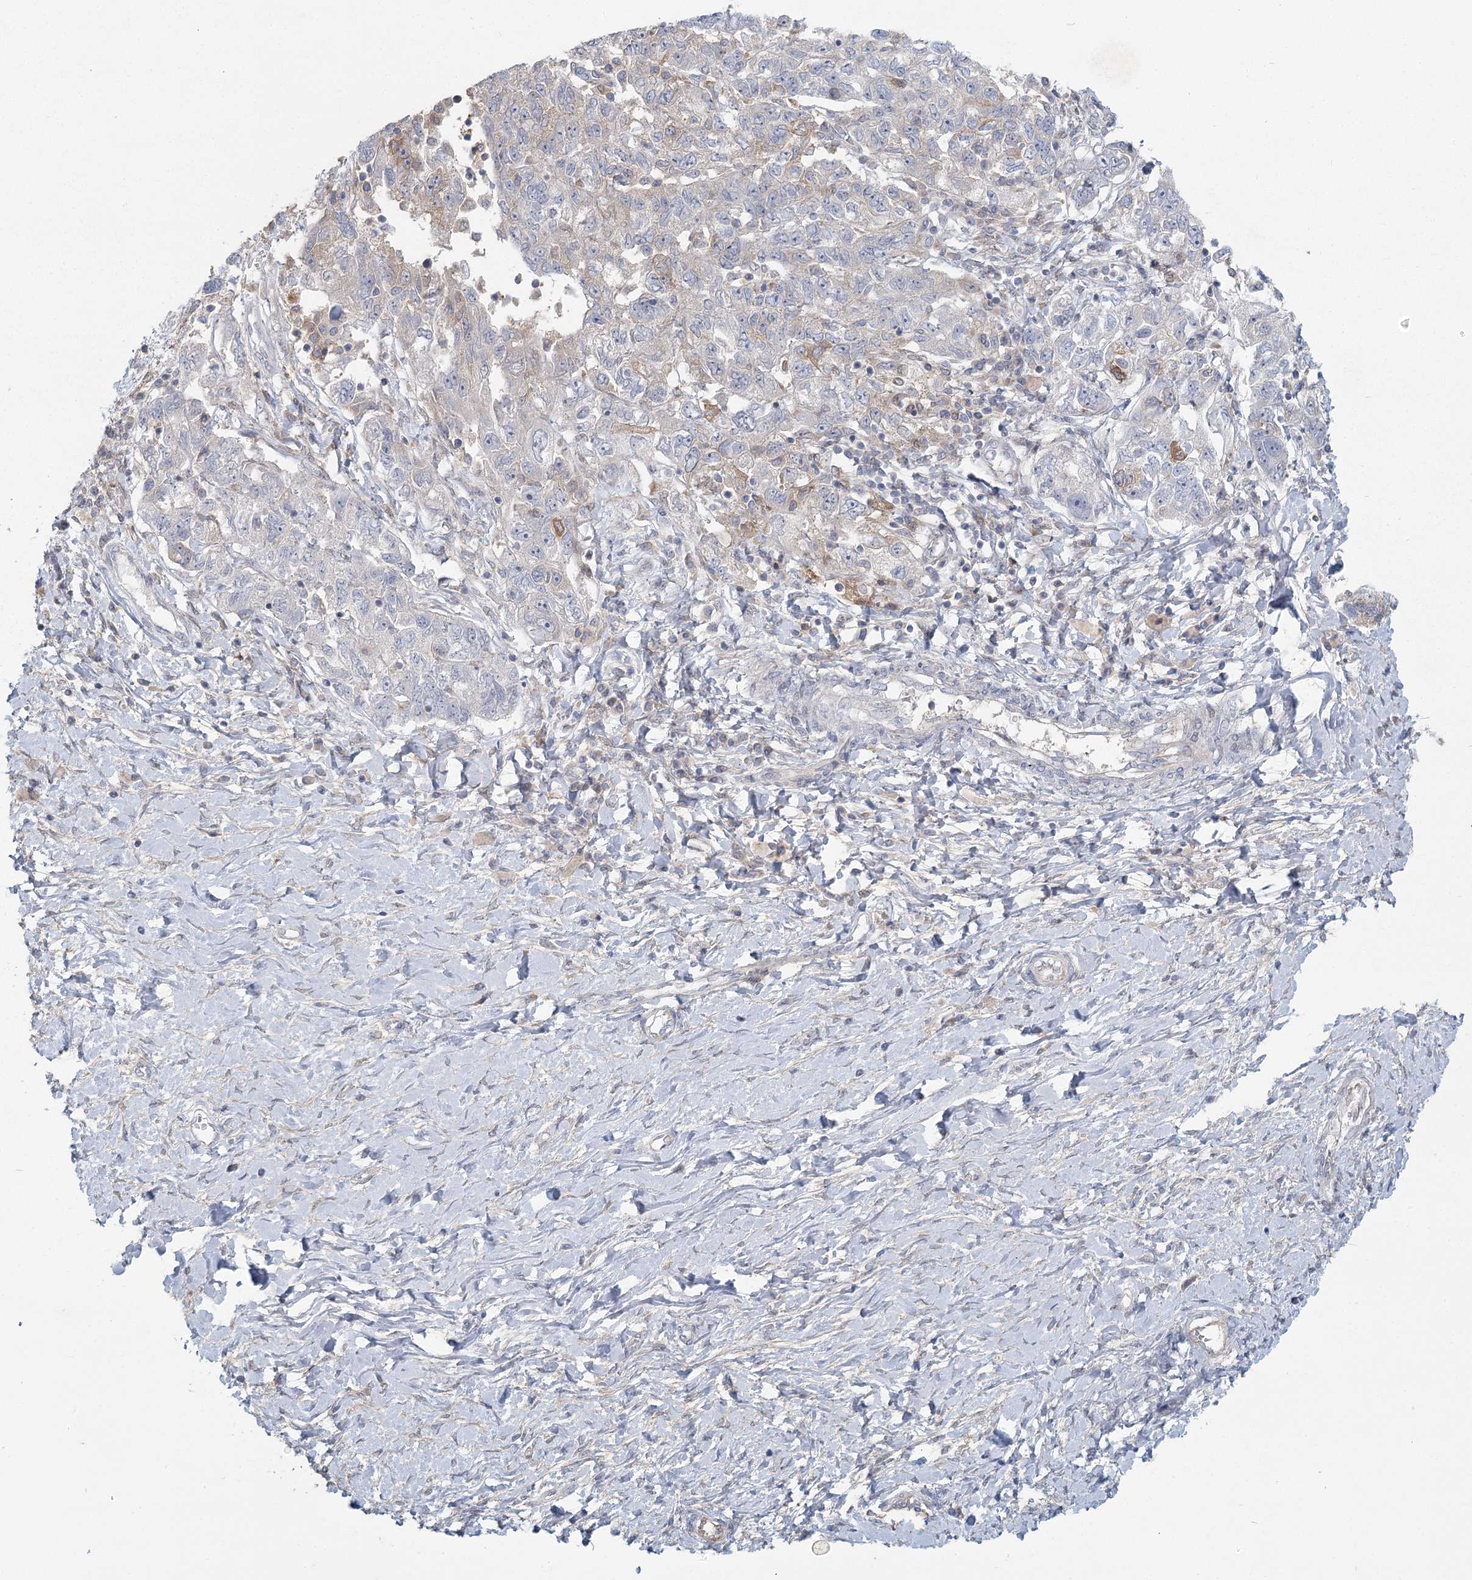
{"staining": {"intensity": "moderate", "quantity": "<25%", "location": "cytoplasmic/membranous"}, "tissue": "ovarian cancer", "cell_type": "Tumor cells", "image_type": "cancer", "snomed": [{"axis": "morphology", "description": "Carcinoma, NOS"}, {"axis": "morphology", "description": "Cystadenocarcinoma, serous, NOS"}, {"axis": "topography", "description": "Ovary"}], "caption": "An IHC histopathology image of neoplastic tissue is shown. Protein staining in brown shows moderate cytoplasmic/membranous positivity in ovarian serous cystadenocarcinoma within tumor cells.", "gene": "FAM110C", "patient": {"sex": "female", "age": 69}}